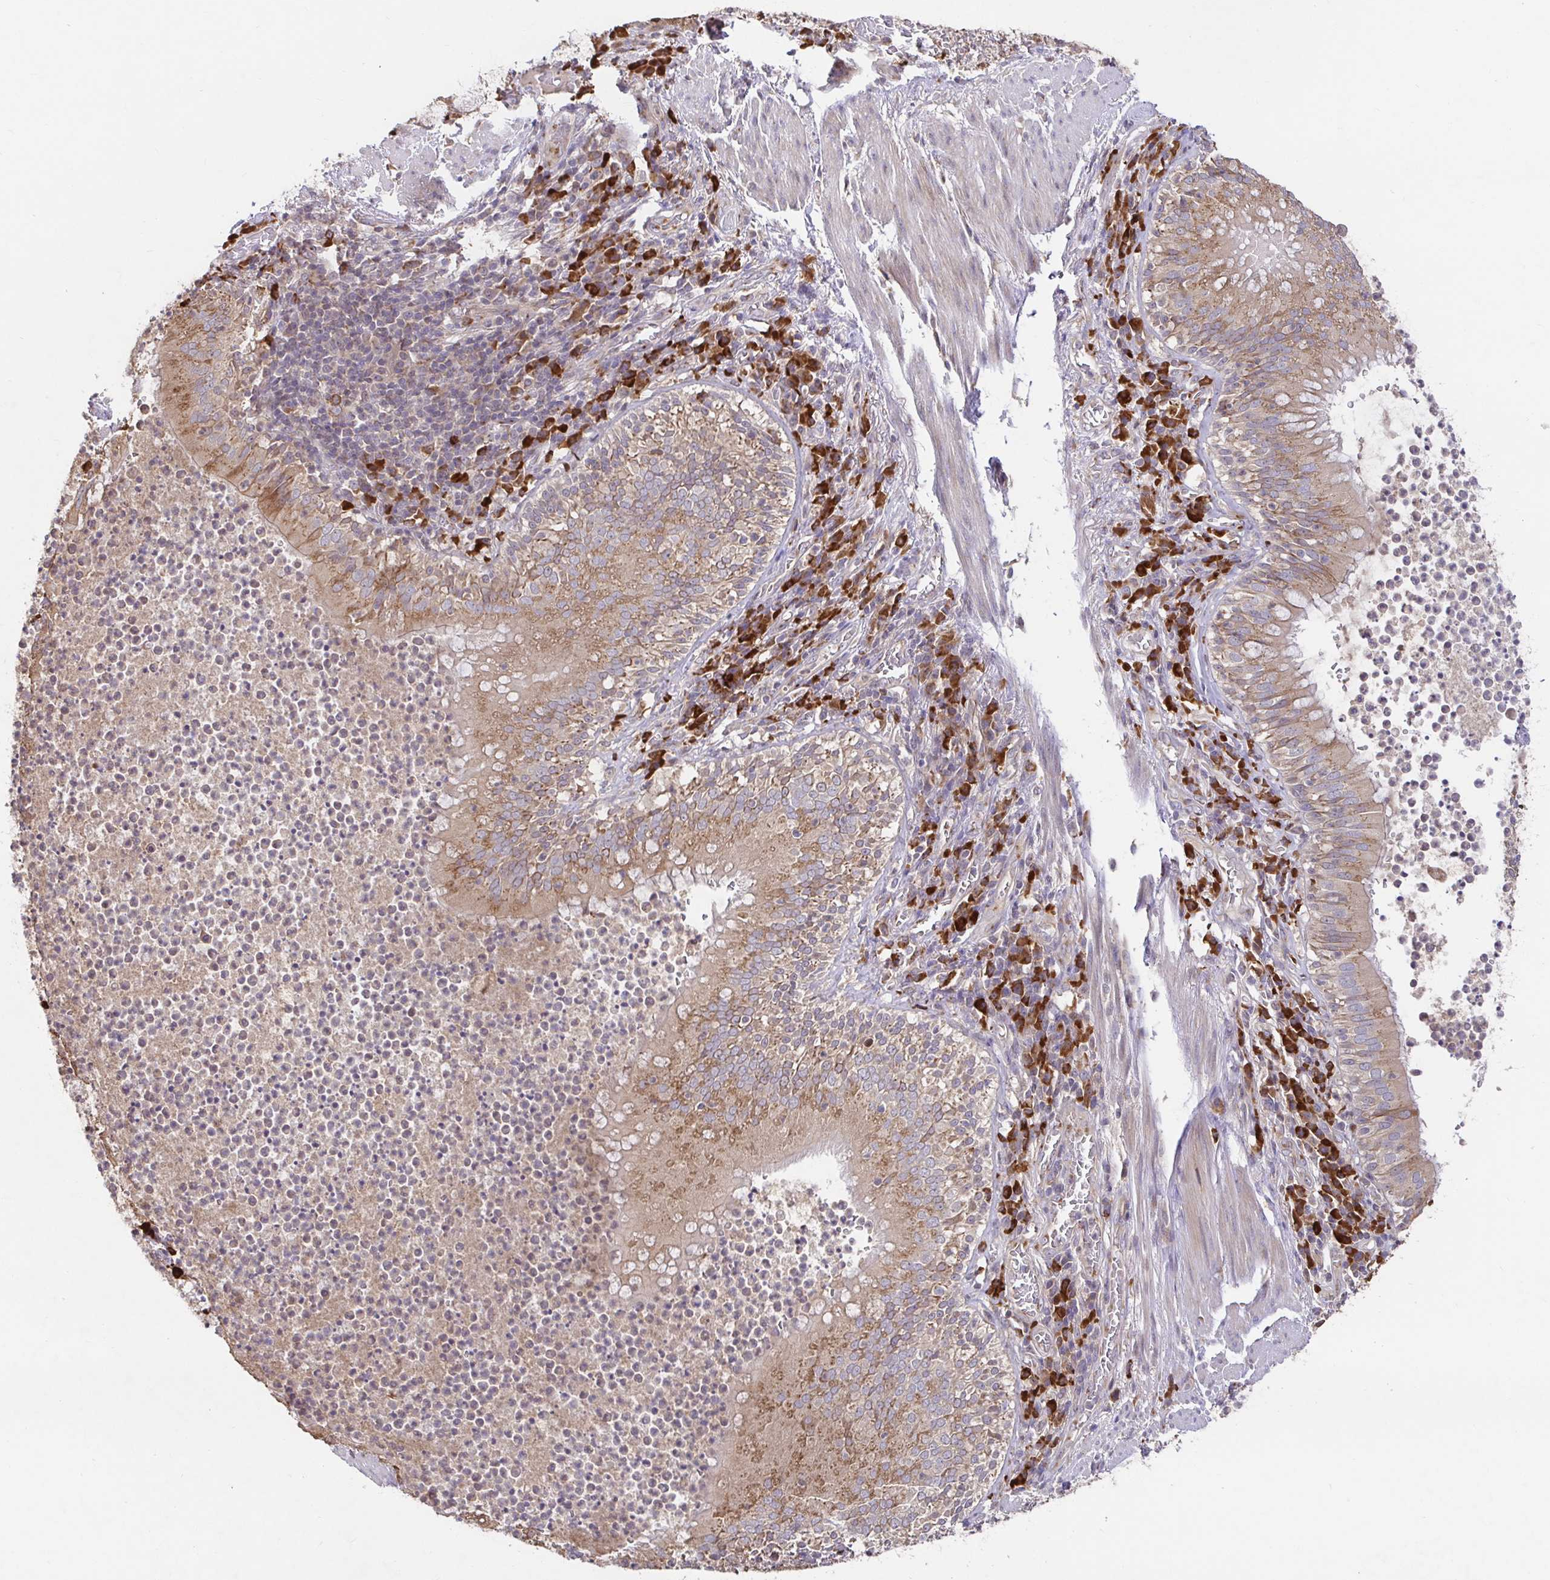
{"staining": {"intensity": "moderate", "quantity": ">75%", "location": "cytoplasmic/membranous"}, "tissue": "bronchus", "cell_type": "Respiratory epithelial cells", "image_type": "normal", "snomed": [{"axis": "morphology", "description": "Normal tissue, NOS"}, {"axis": "topography", "description": "Lymph node"}, {"axis": "topography", "description": "Bronchus"}], "caption": "This micrograph exhibits immunohistochemistry staining of unremarkable bronchus, with medium moderate cytoplasmic/membranous staining in approximately >75% of respiratory epithelial cells.", "gene": "ELP1", "patient": {"sex": "male", "age": 56}}